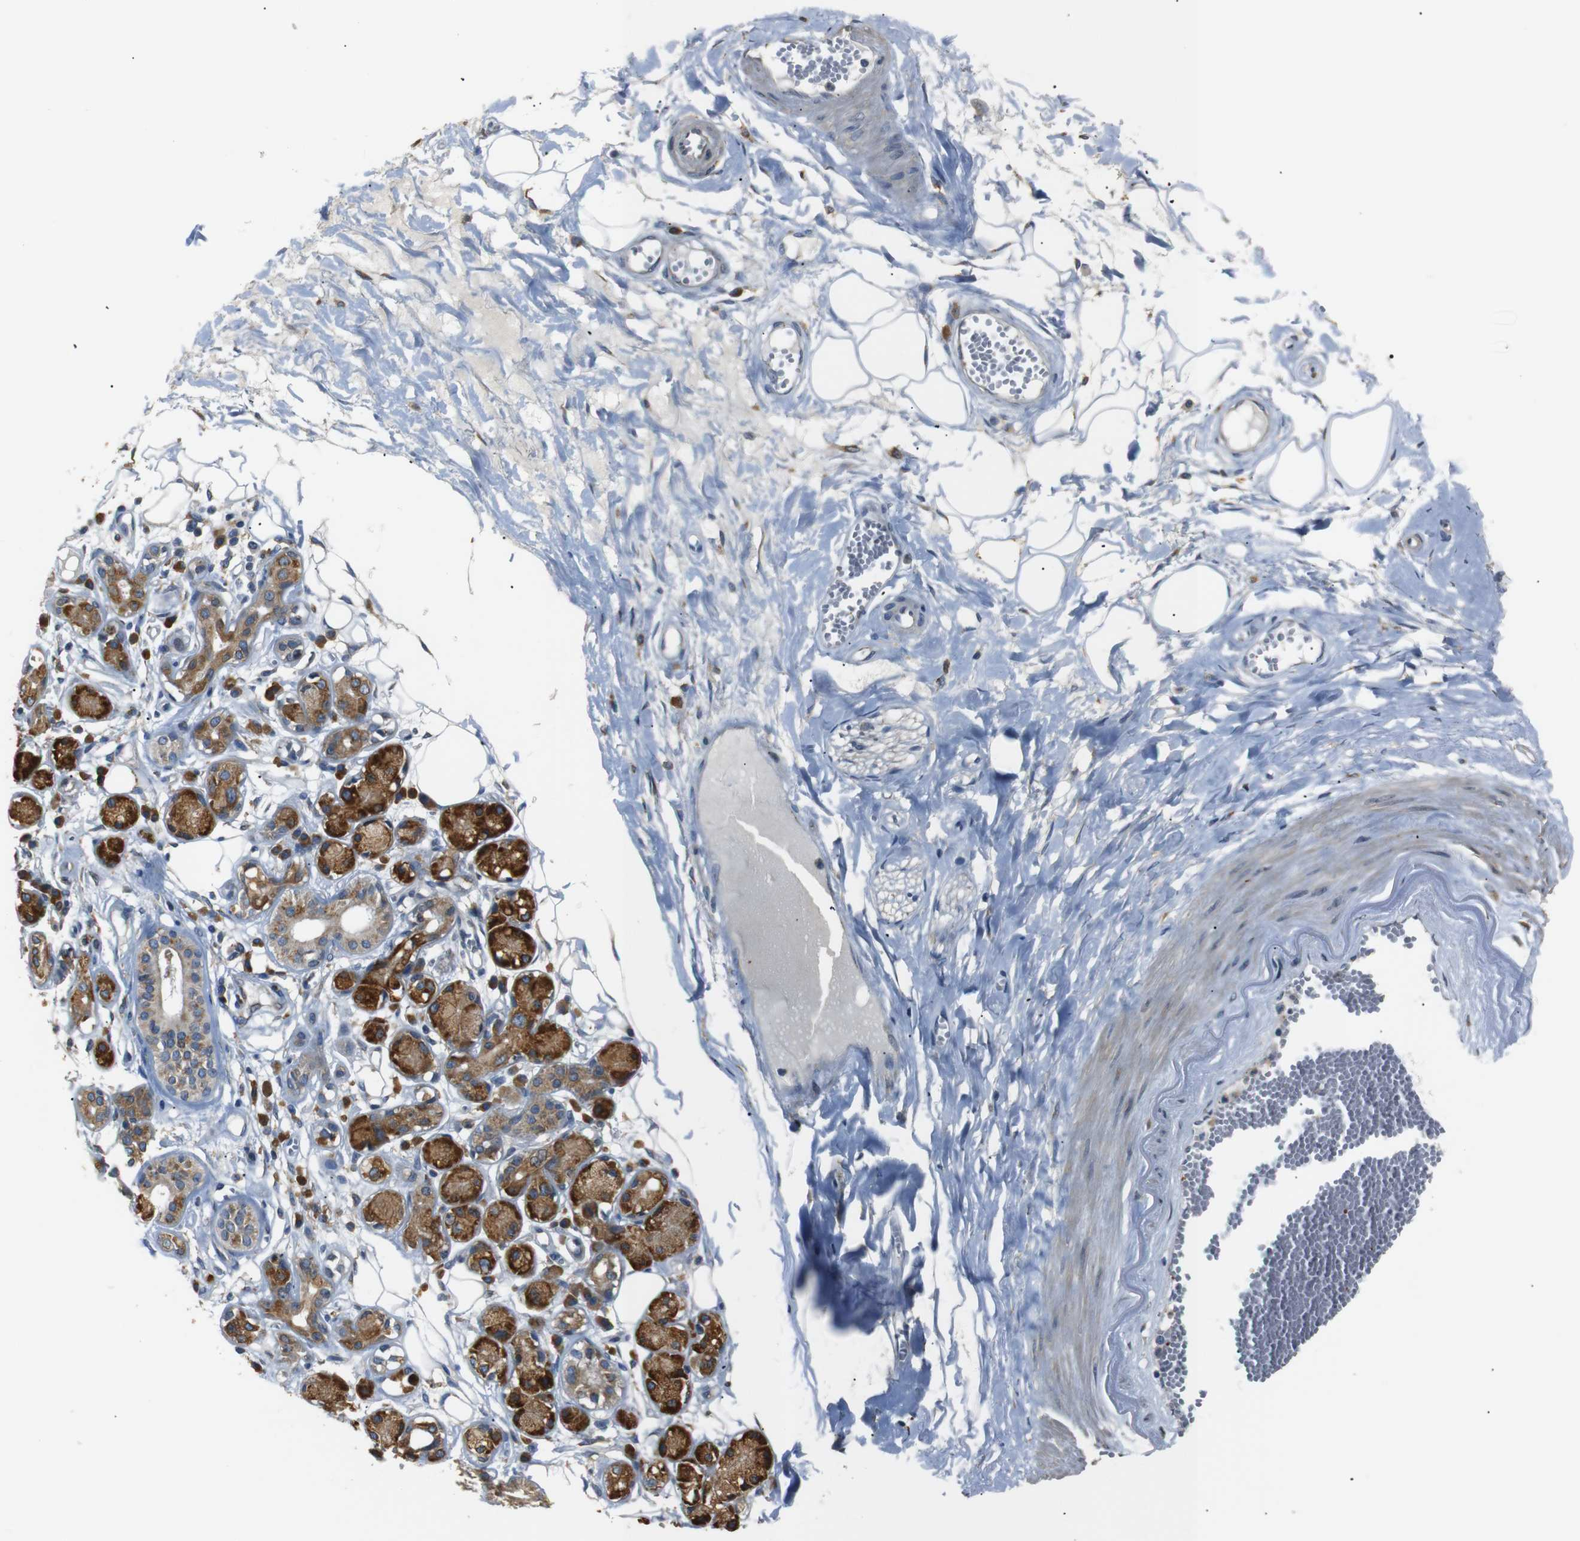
{"staining": {"intensity": "negative", "quantity": "none", "location": "none"}, "tissue": "adipose tissue", "cell_type": "Adipocytes", "image_type": "normal", "snomed": [{"axis": "morphology", "description": "Normal tissue, NOS"}, {"axis": "morphology", "description": "Inflammation, NOS"}, {"axis": "topography", "description": "Salivary gland"}, {"axis": "topography", "description": "Peripheral nerve tissue"}], "caption": "Adipocytes are negative for protein expression in unremarkable human adipose tissue. The staining was performed using DAB (3,3'-diaminobenzidine) to visualize the protein expression in brown, while the nuclei were stained in blue with hematoxylin (Magnification: 20x).", "gene": "TMED2", "patient": {"sex": "female", "age": 75}}